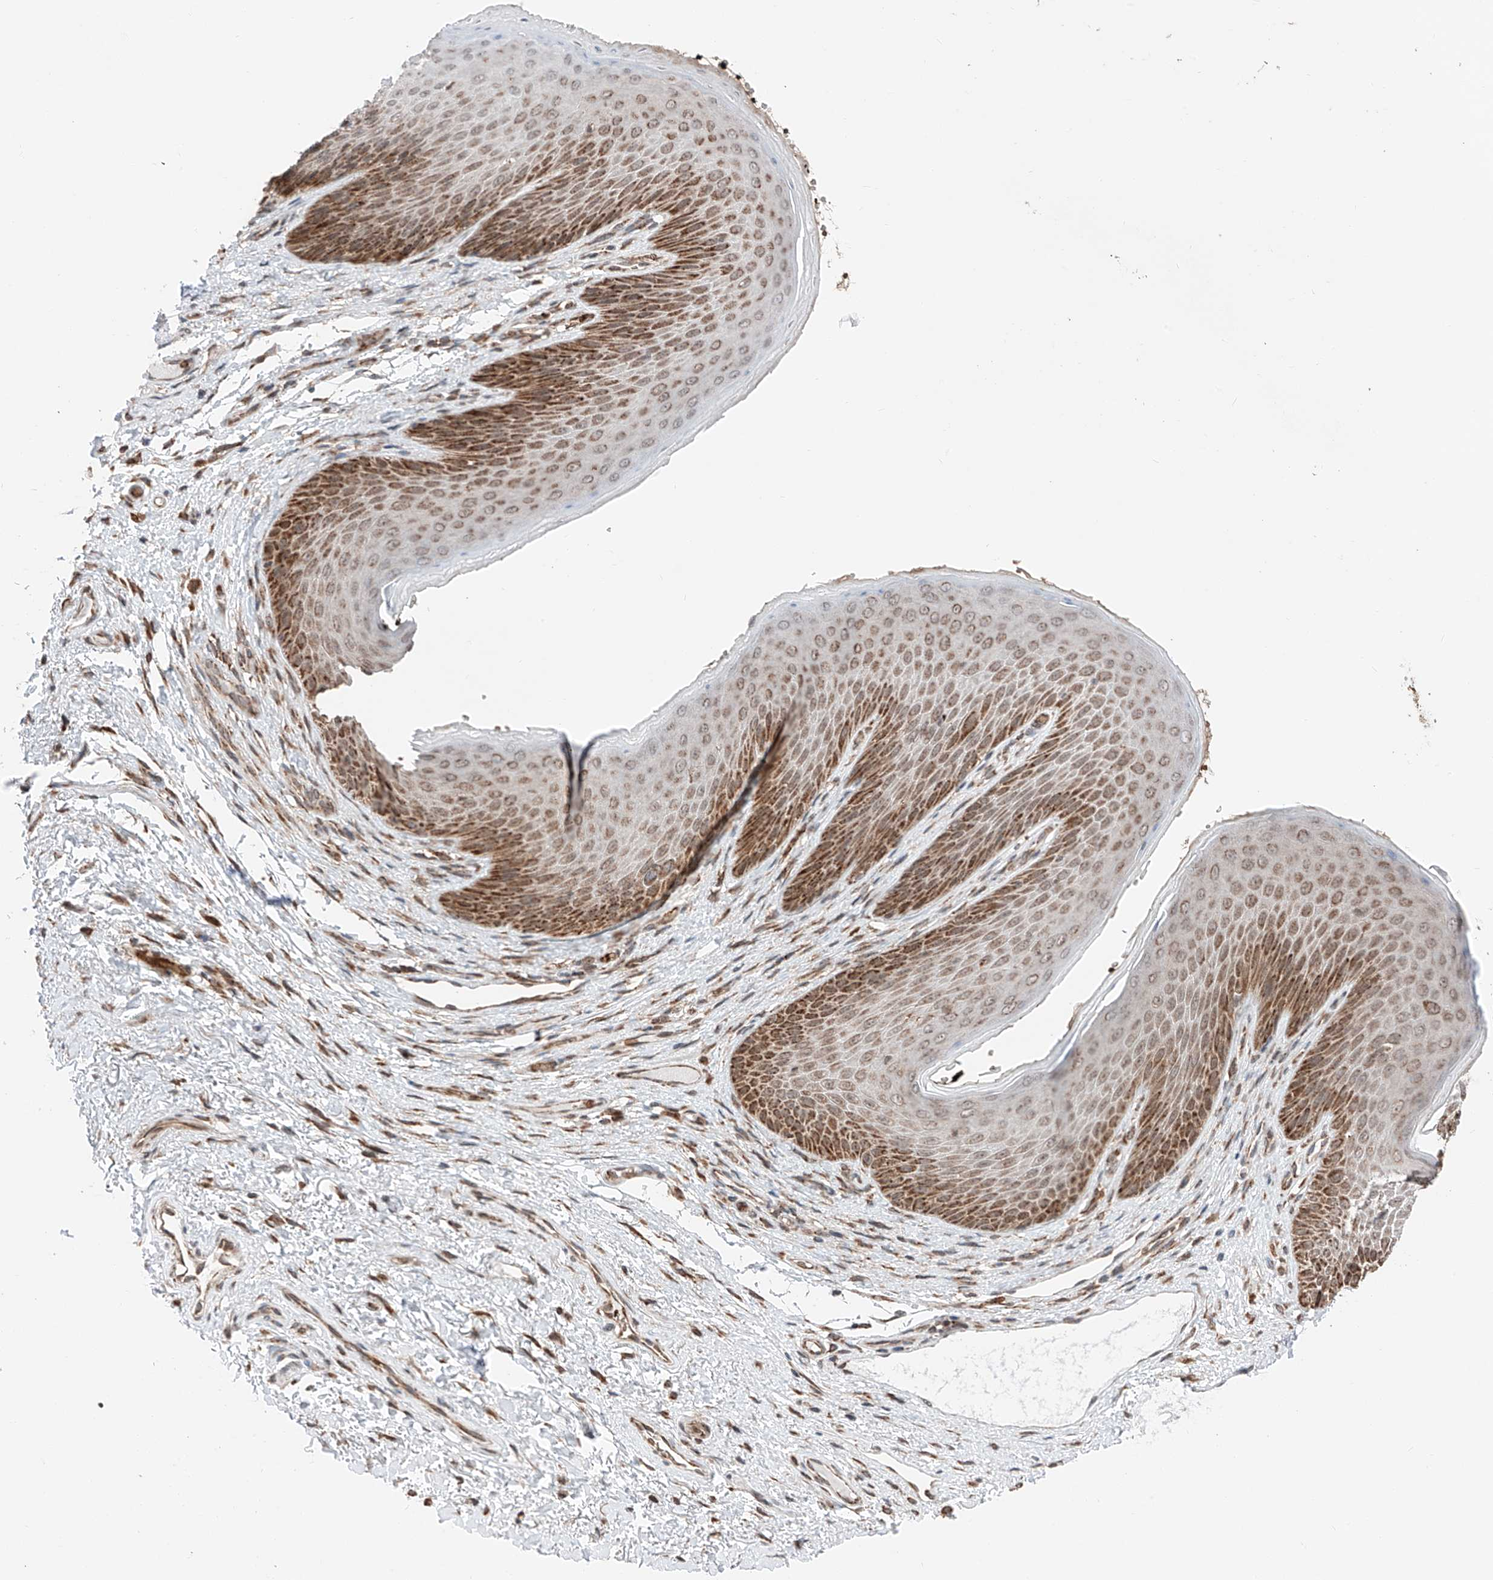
{"staining": {"intensity": "moderate", "quantity": ">75%", "location": "cytoplasmic/membranous"}, "tissue": "skin", "cell_type": "Epidermal cells", "image_type": "normal", "snomed": [{"axis": "morphology", "description": "Normal tissue, NOS"}, {"axis": "topography", "description": "Anal"}], "caption": "Immunohistochemical staining of unremarkable skin displays medium levels of moderate cytoplasmic/membranous expression in approximately >75% of epidermal cells.", "gene": "ZSCAN29", "patient": {"sex": "male", "age": 74}}